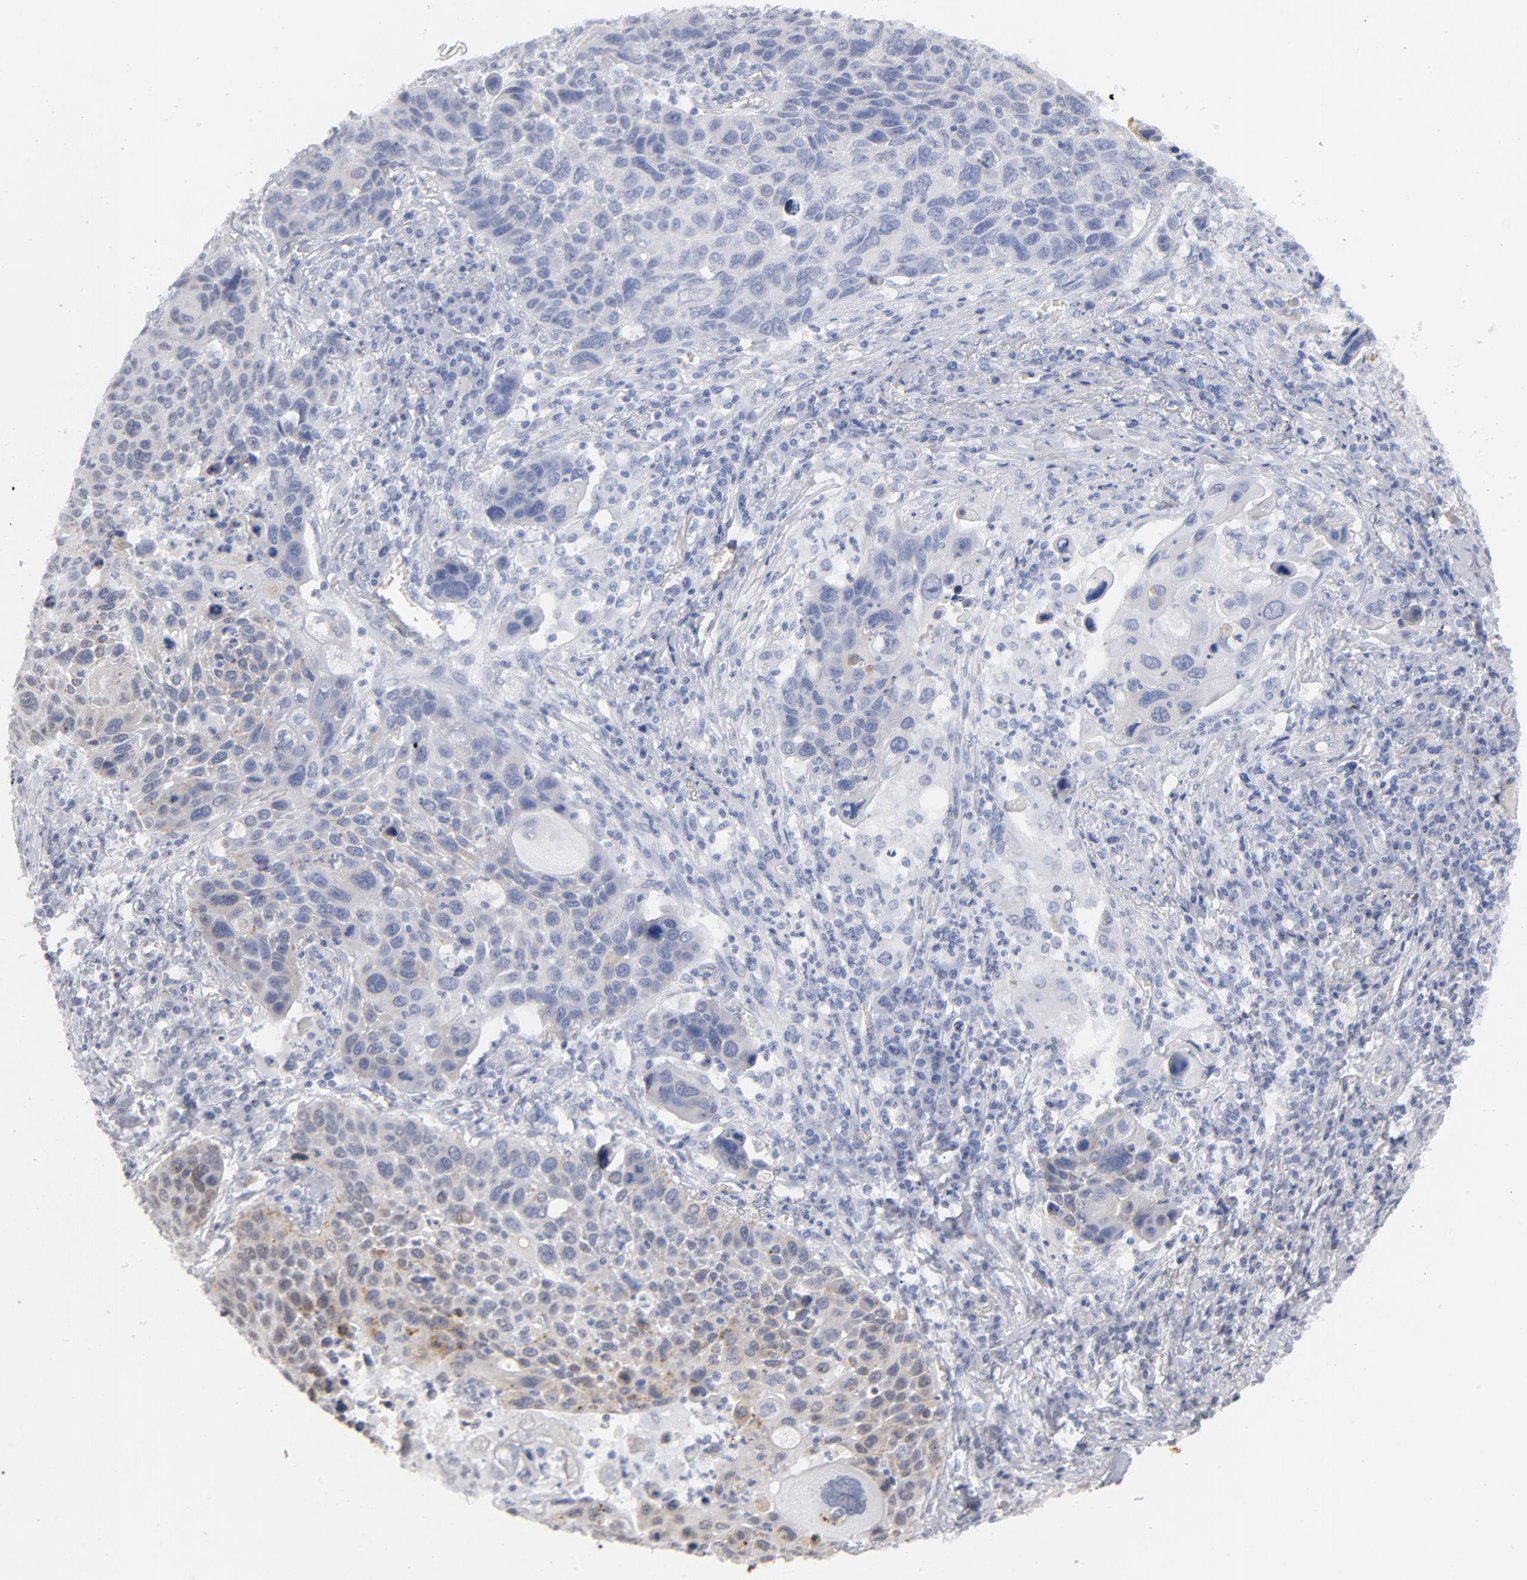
{"staining": {"intensity": "weak", "quantity": "<25%", "location": "cytoplasmic/membranous"}, "tissue": "lung cancer", "cell_type": "Tumor cells", "image_type": "cancer", "snomed": [{"axis": "morphology", "description": "Squamous cell carcinoma, NOS"}, {"axis": "topography", "description": "Lung"}], "caption": "A high-resolution micrograph shows immunohistochemistry (IHC) staining of lung cancer, which shows no significant positivity in tumor cells. (Brightfield microscopy of DAB (3,3'-diaminobenzidine) immunohistochemistry (IHC) at high magnification).", "gene": "BAP1", "patient": {"sex": "male", "age": 68}}